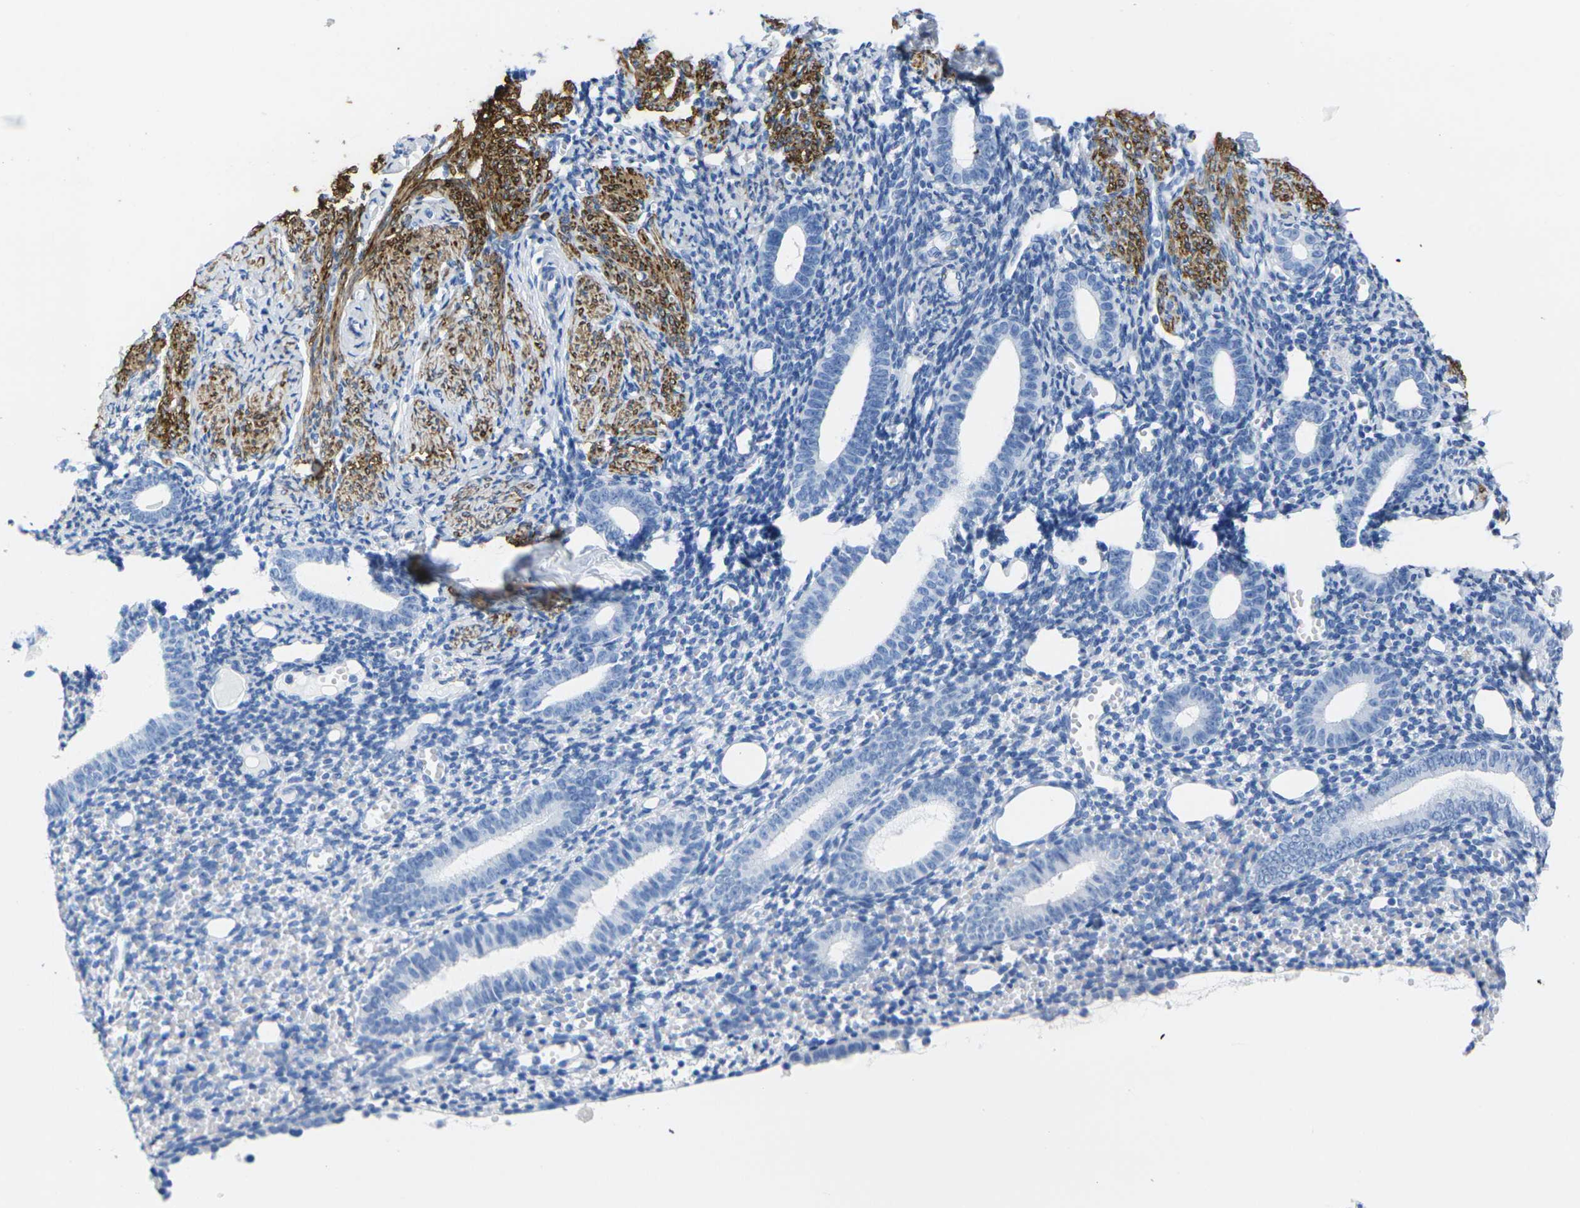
{"staining": {"intensity": "negative", "quantity": "none", "location": "none"}, "tissue": "endometrium", "cell_type": "Cells in endometrial stroma", "image_type": "normal", "snomed": [{"axis": "morphology", "description": "Normal tissue, NOS"}, {"axis": "topography", "description": "Endometrium"}], "caption": "Immunohistochemistry of normal endometrium demonstrates no staining in cells in endometrial stroma. Brightfield microscopy of immunohistochemistry stained with DAB (3,3'-diaminobenzidine) (brown) and hematoxylin (blue), captured at high magnification.", "gene": "CNN1", "patient": {"sex": "female", "age": 50}}